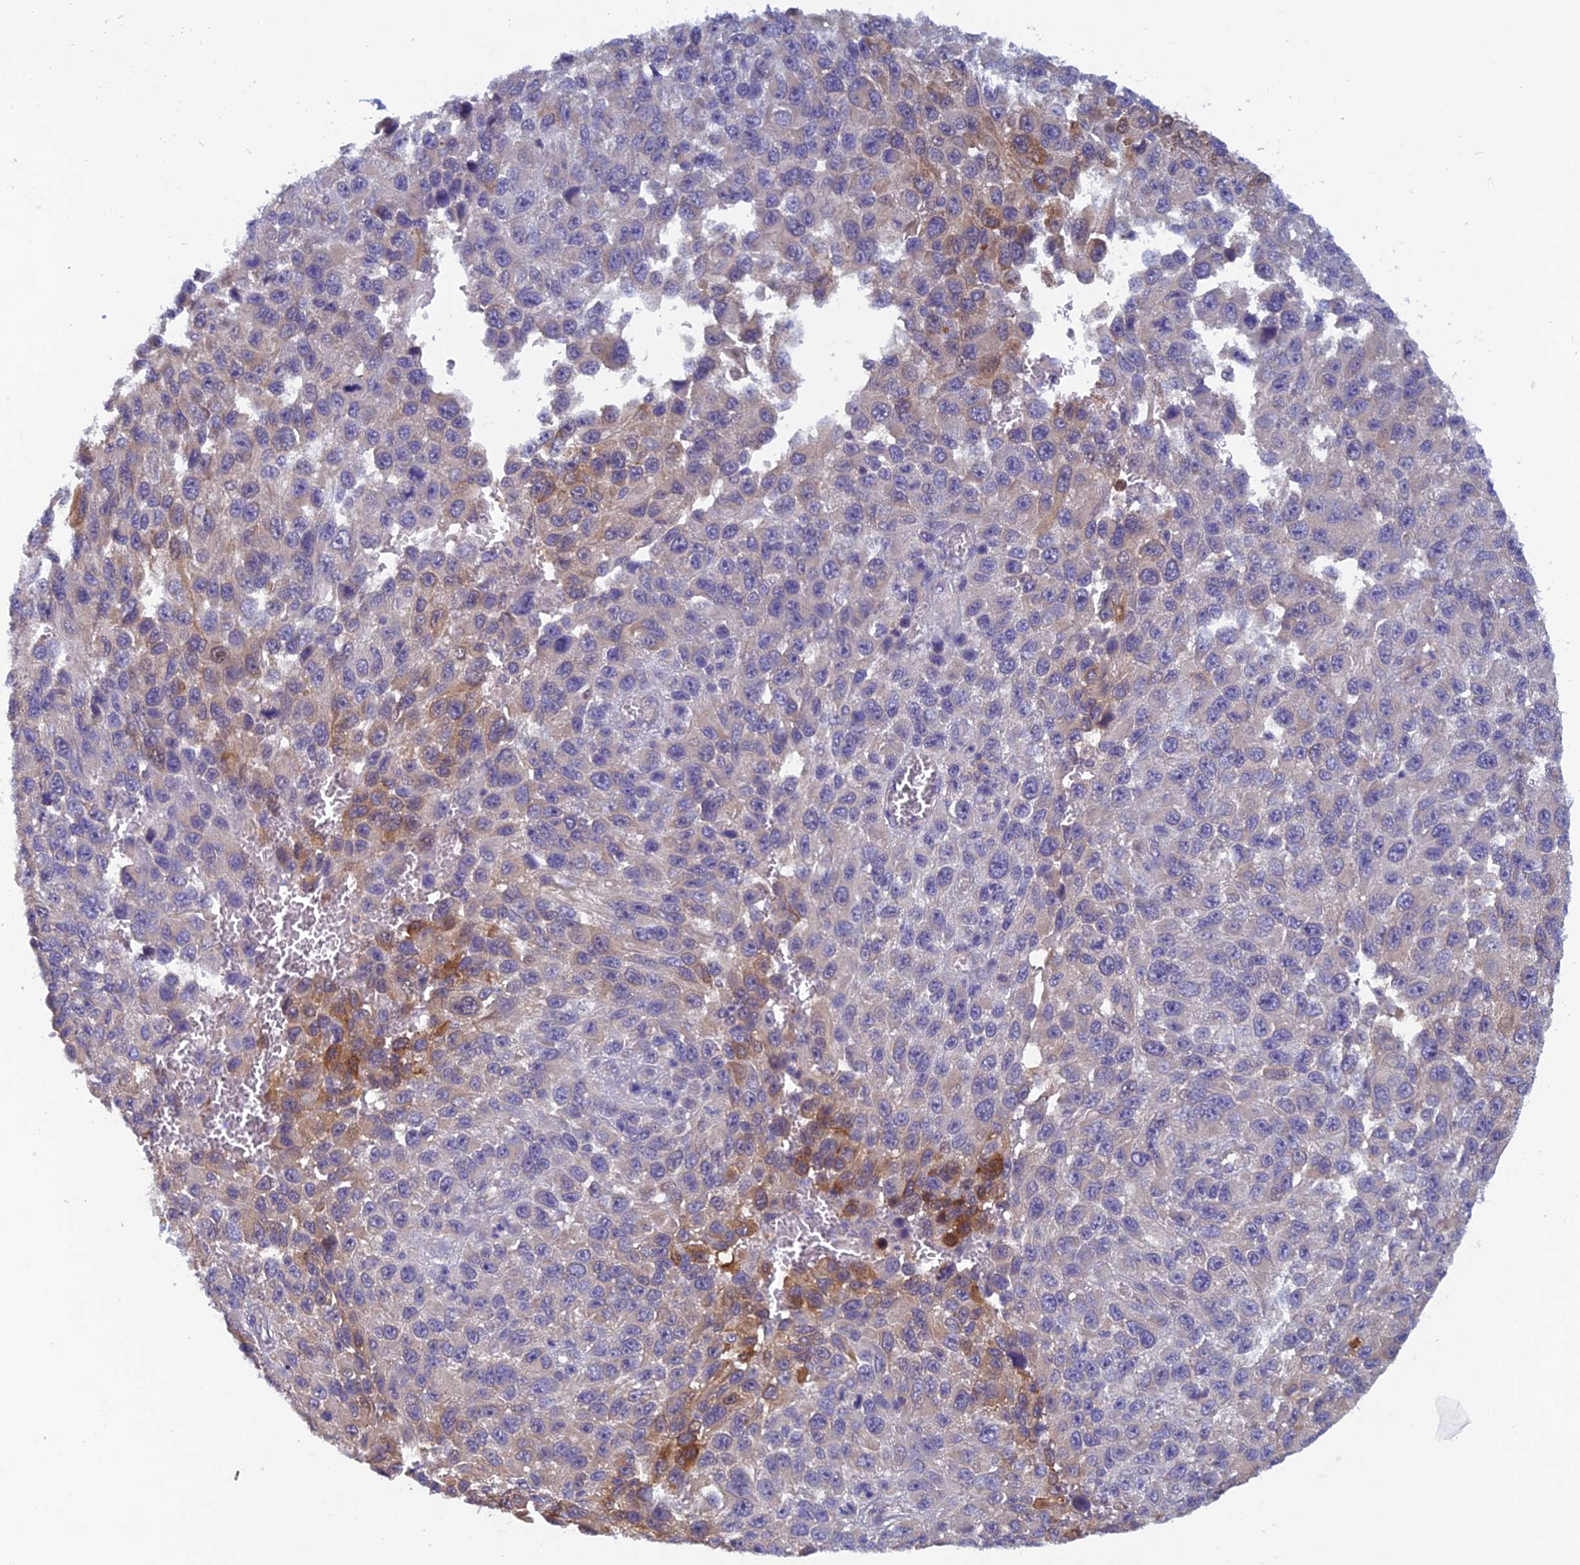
{"staining": {"intensity": "moderate", "quantity": "<25%", "location": "cytoplasmic/membranous"}, "tissue": "melanoma", "cell_type": "Tumor cells", "image_type": "cancer", "snomed": [{"axis": "morphology", "description": "Normal tissue, NOS"}, {"axis": "morphology", "description": "Malignant melanoma, NOS"}, {"axis": "topography", "description": "Skin"}], "caption": "Protein positivity by immunohistochemistry exhibits moderate cytoplasmic/membranous positivity in about <25% of tumor cells in malignant melanoma.", "gene": "HECA", "patient": {"sex": "female", "age": 96}}